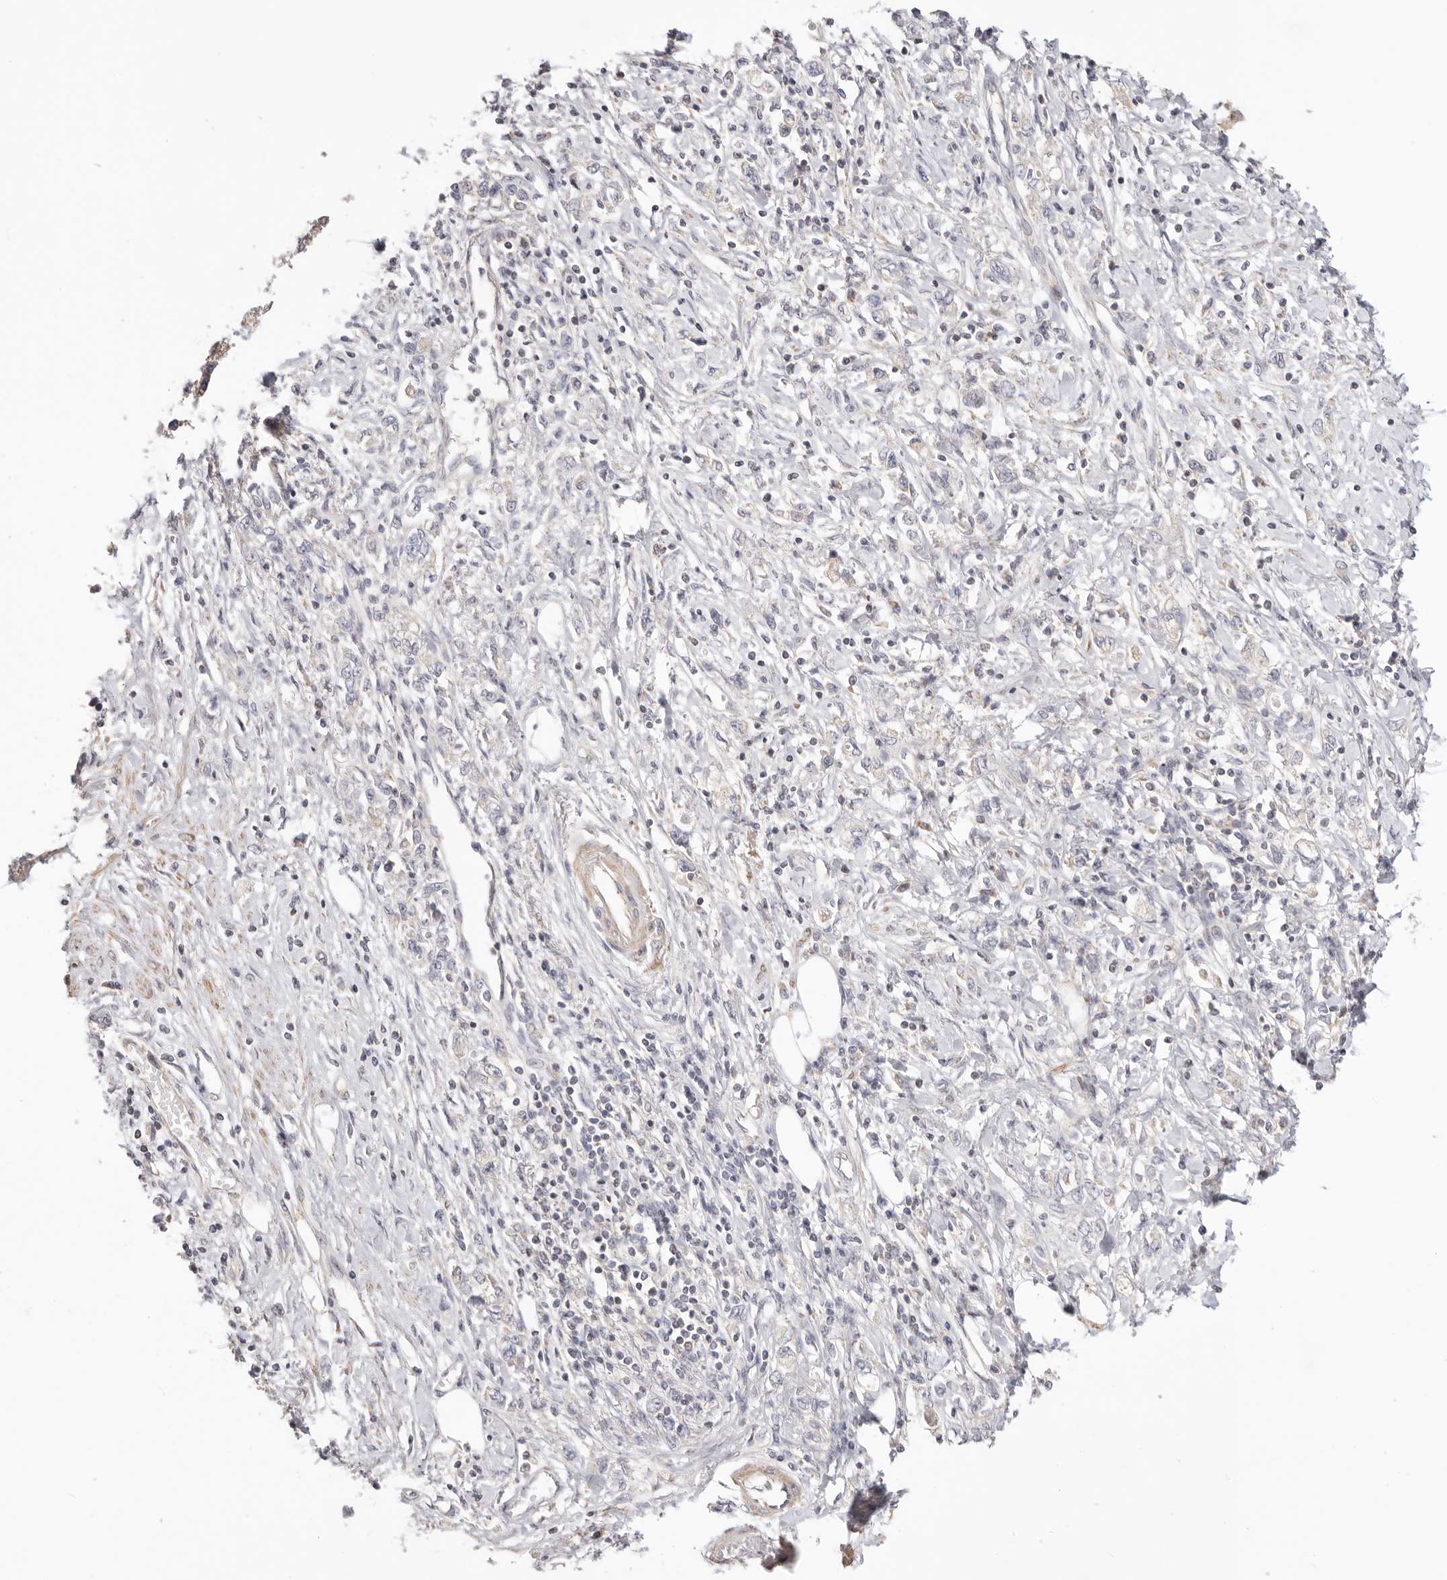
{"staining": {"intensity": "negative", "quantity": "none", "location": "none"}, "tissue": "stomach cancer", "cell_type": "Tumor cells", "image_type": "cancer", "snomed": [{"axis": "morphology", "description": "Adenocarcinoma, NOS"}, {"axis": "topography", "description": "Stomach"}], "caption": "IHC photomicrograph of adenocarcinoma (stomach) stained for a protein (brown), which displays no positivity in tumor cells.", "gene": "KCMF1", "patient": {"sex": "female", "age": 76}}